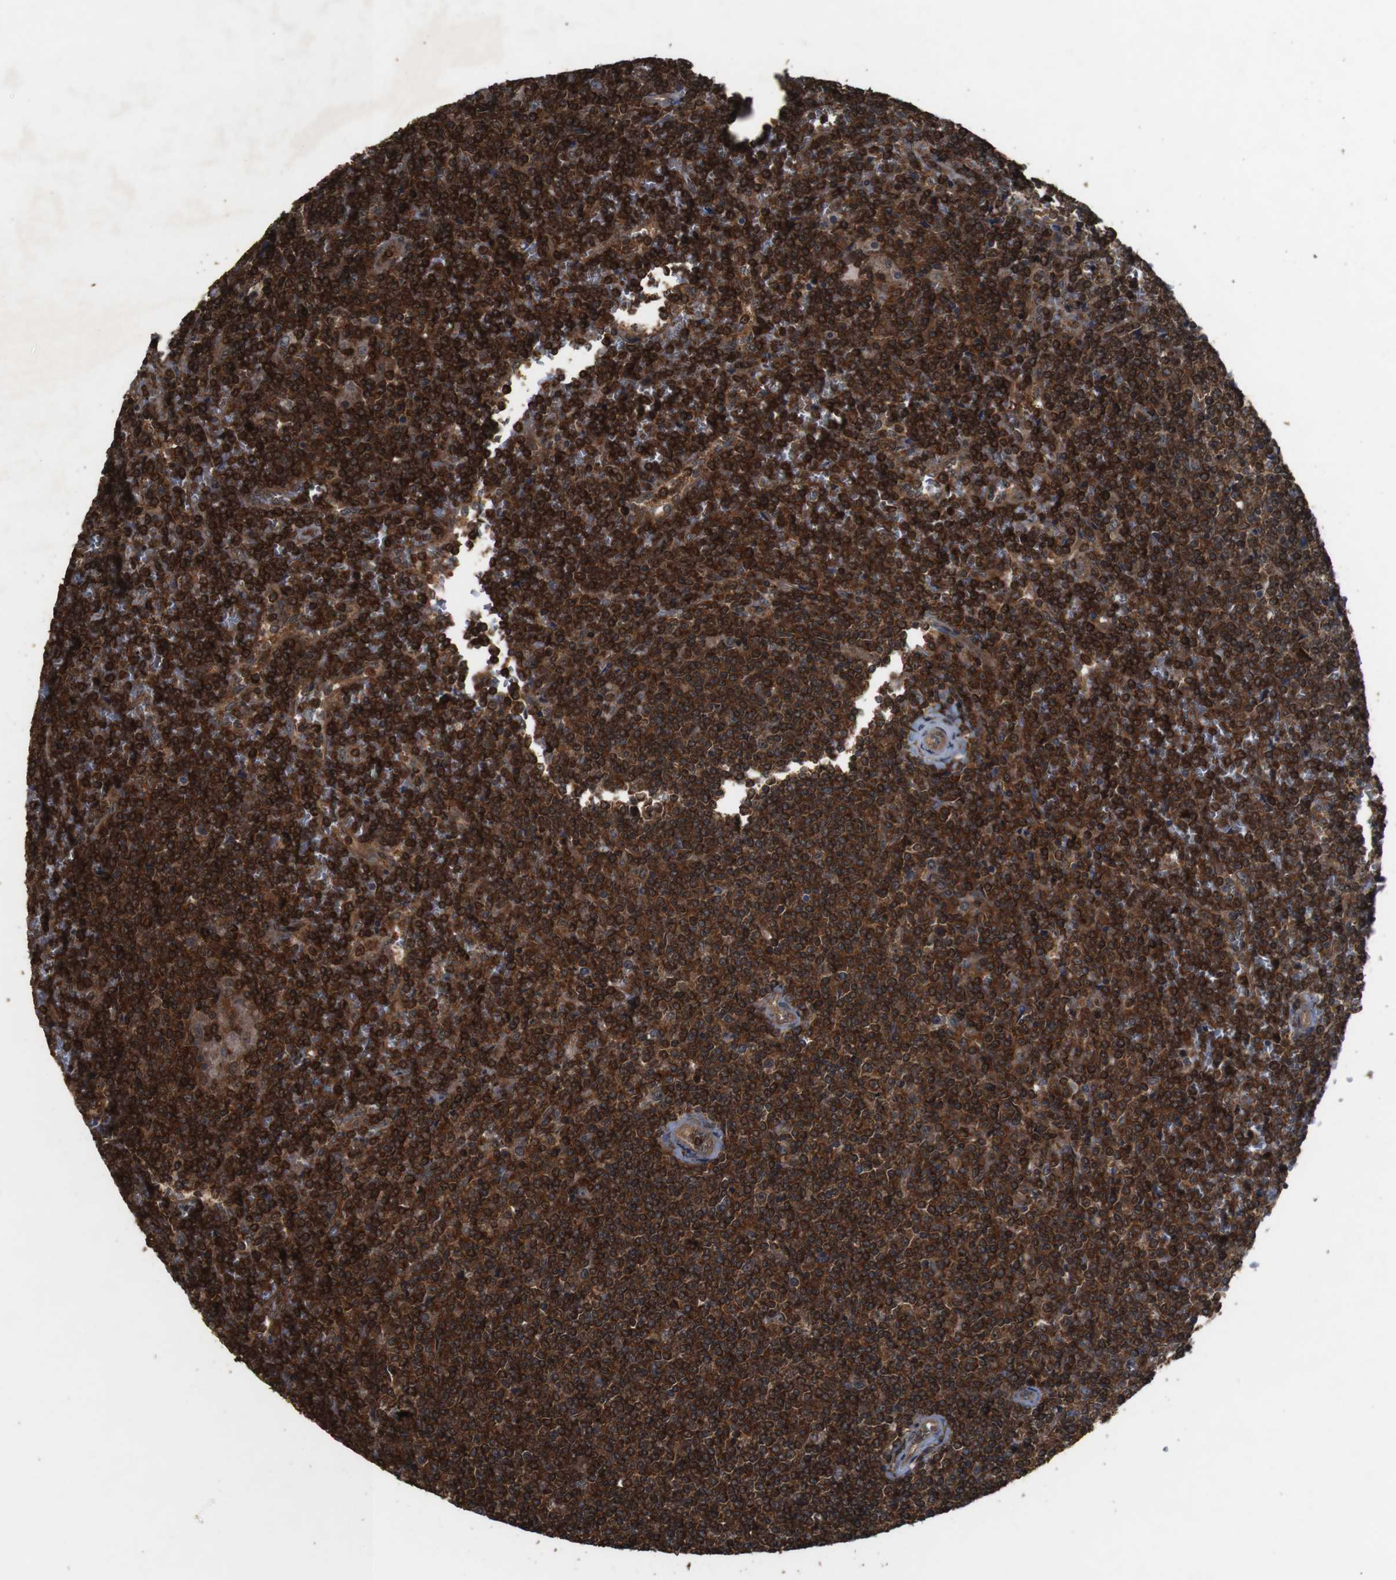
{"staining": {"intensity": "strong", "quantity": ">75%", "location": "cytoplasmic/membranous"}, "tissue": "lymphoma", "cell_type": "Tumor cells", "image_type": "cancer", "snomed": [{"axis": "morphology", "description": "Malignant lymphoma, non-Hodgkin's type, Low grade"}, {"axis": "topography", "description": "Spleen"}], "caption": "High-magnification brightfield microscopy of lymphoma stained with DAB (3,3'-diaminobenzidine) (brown) and counterstained with hematoxylin (blue). tumor cells exhibit strong cytoplasmic/membranous expression is appreciated in approximately>75% of cells. The protein is shown in brown color, while the nuclei are stained blue.", "gene": "BAG4", "patient": {"sex": "female", "age": 19}}